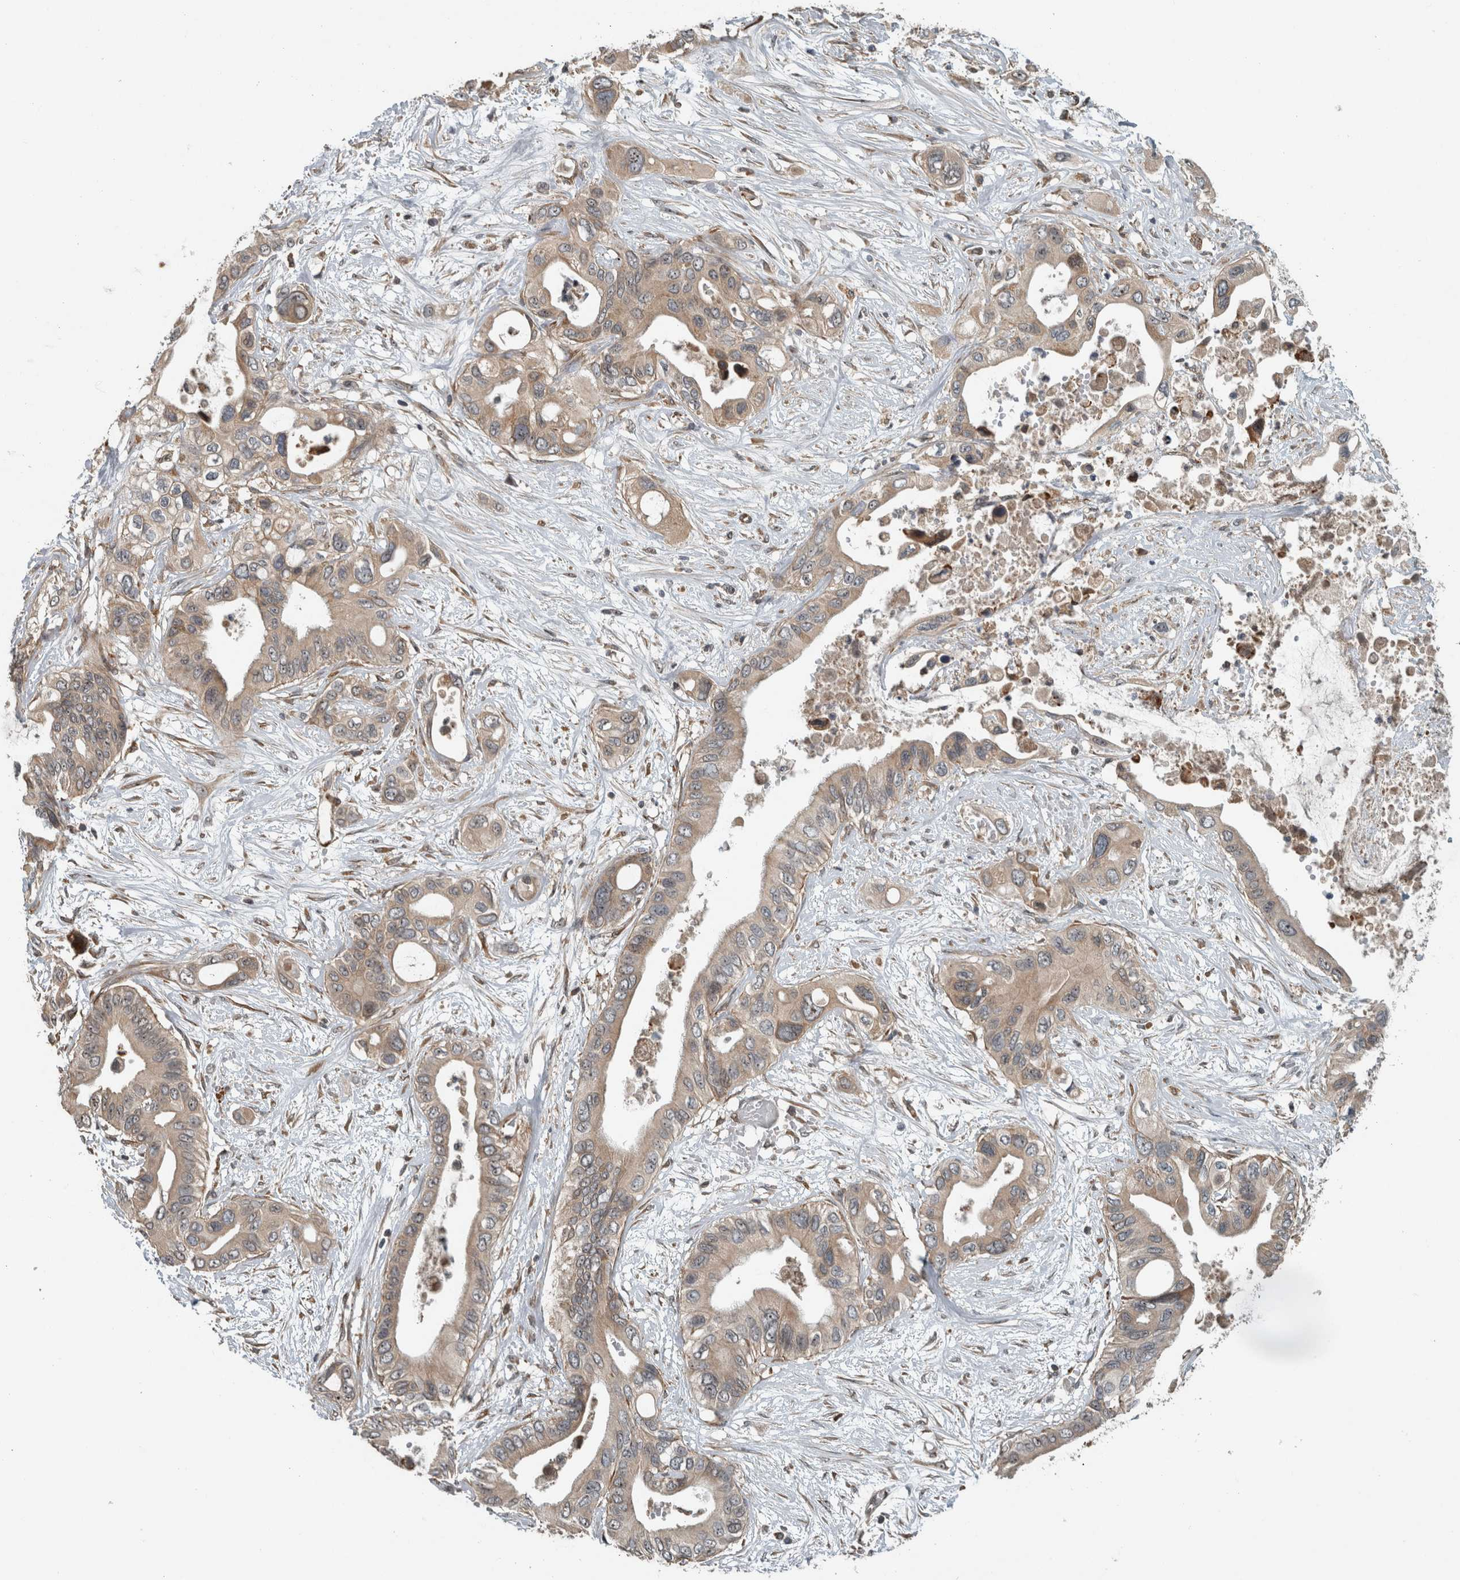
{"staining": {"intensity": "weak", "quantity": ">75%", "location": "cytoplasmic/membranous,nuclear"}, "tissue": "pancreatic cancer", "cell_type": "Tumor cells", "image_type": "cancer", "snomed": [{"axis": "morphology", "description": "Adenocarcinoma, NOS"}, {"axis": "topography", "description": "Pancreas"}], "caption": "This photomicrograph exhibits pancreatic cancer stained with IHC to label a protein in brown. The cytoplasmic/membranous and nuclear of tumor cells show weak positivity for the protein. Nuclei are counter-stained blue.", "gene": "GPR137B", "patient": {"sex": "male", "age": 66}}